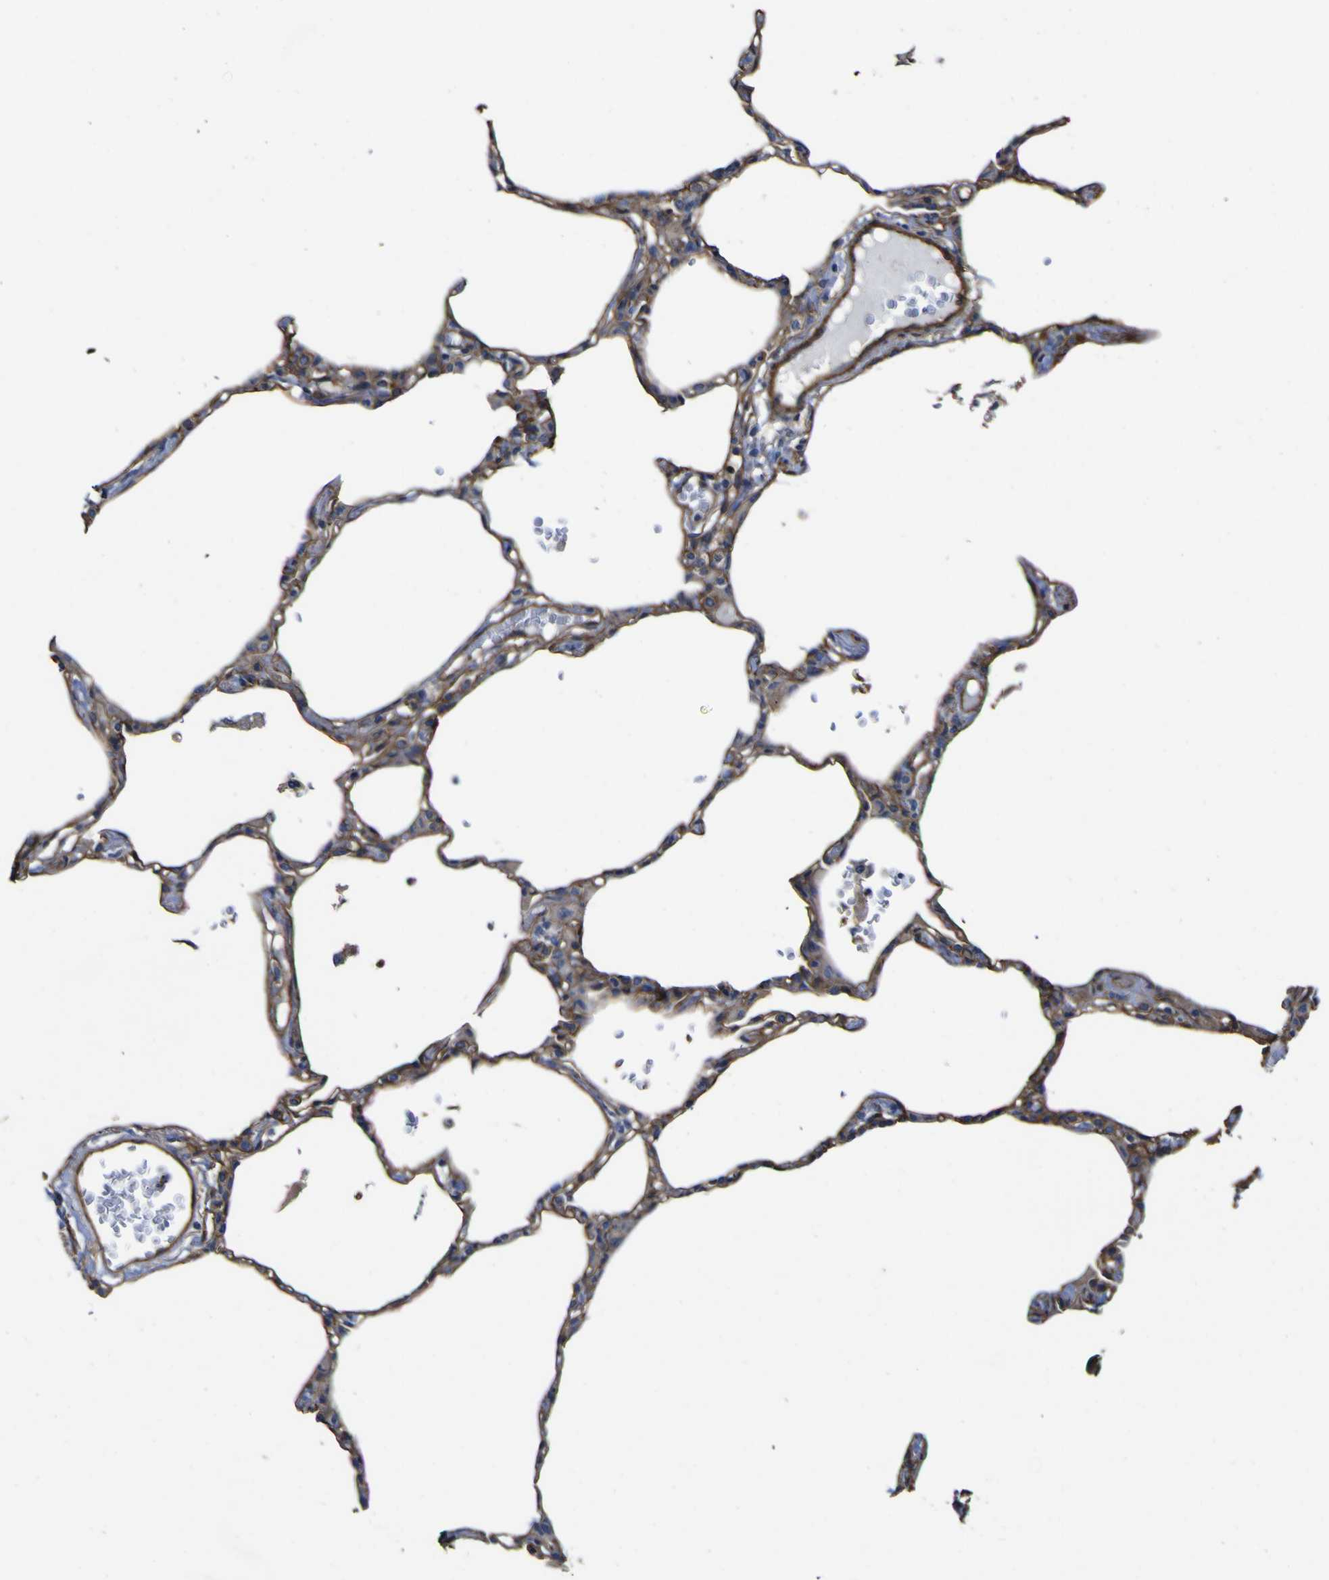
{"staining": {"intensity": "moderate", "quantity": ">75%", "location": "cytoplasmic/membranous"}, "tissue": "lung", "cell_type": "Alveolar cells", "image_type": "normal", "snomed": [{"axis": "morphology", "description": "Normal tissue, NOS"}, {"axis": "topography", "description": "Lung"}], "caption": "Protein staining of unremarkable lung demonstrates moderate cytoplasmic/membranous positivity in about >75% of alveolar cells.", "gene": "CD151", "patient": {"sex": "female", "age": 49}}